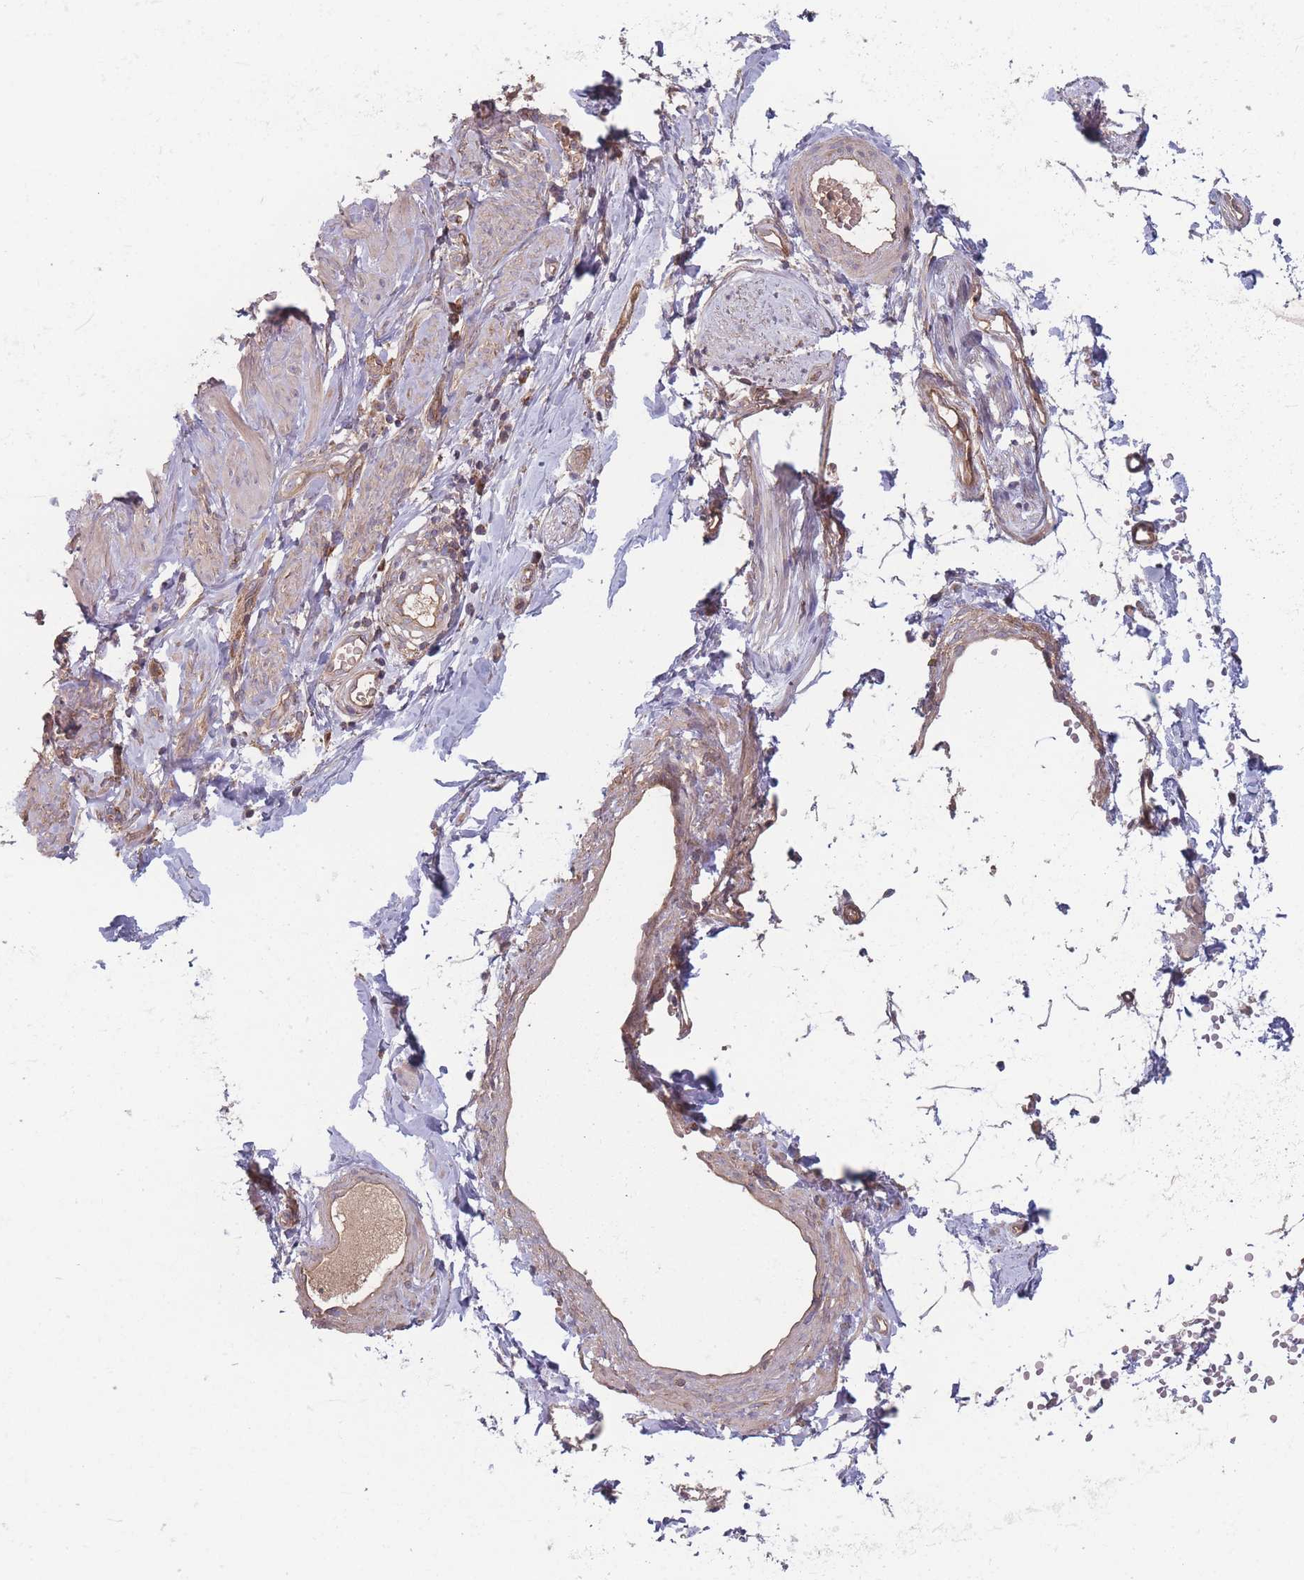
{"staining": {"intensity": "weak", "quantity": "25%-75%", "location": "cytoplasmic/membranous"}, "tissue": "soft tissue", "cell_type": "Chondrocytes", "image_type": "normal", "snomed": [{"axis": "morphology", "description": "Normal tissue, NOS"}, {"axis": "topography", "description": "Soft tissue"}, {"axis": "topography", "description": "Adipose tissue"}, {"axis": "topography", "description": "Vascular tissue"}, {"axis": "topography", "description": "Peripheral nerve tissue"}], "caption": "An IHC photomicrograph of normal tissue is shown. Protein staining in brown highlights weak cytoplasmic/membranous positivity in soft tissue within chondrocytes. (IHC, brightfield microscopy, high magnification).", "gene": "ATP5MGL", "patient": {"sex": "male", "age": 74}}